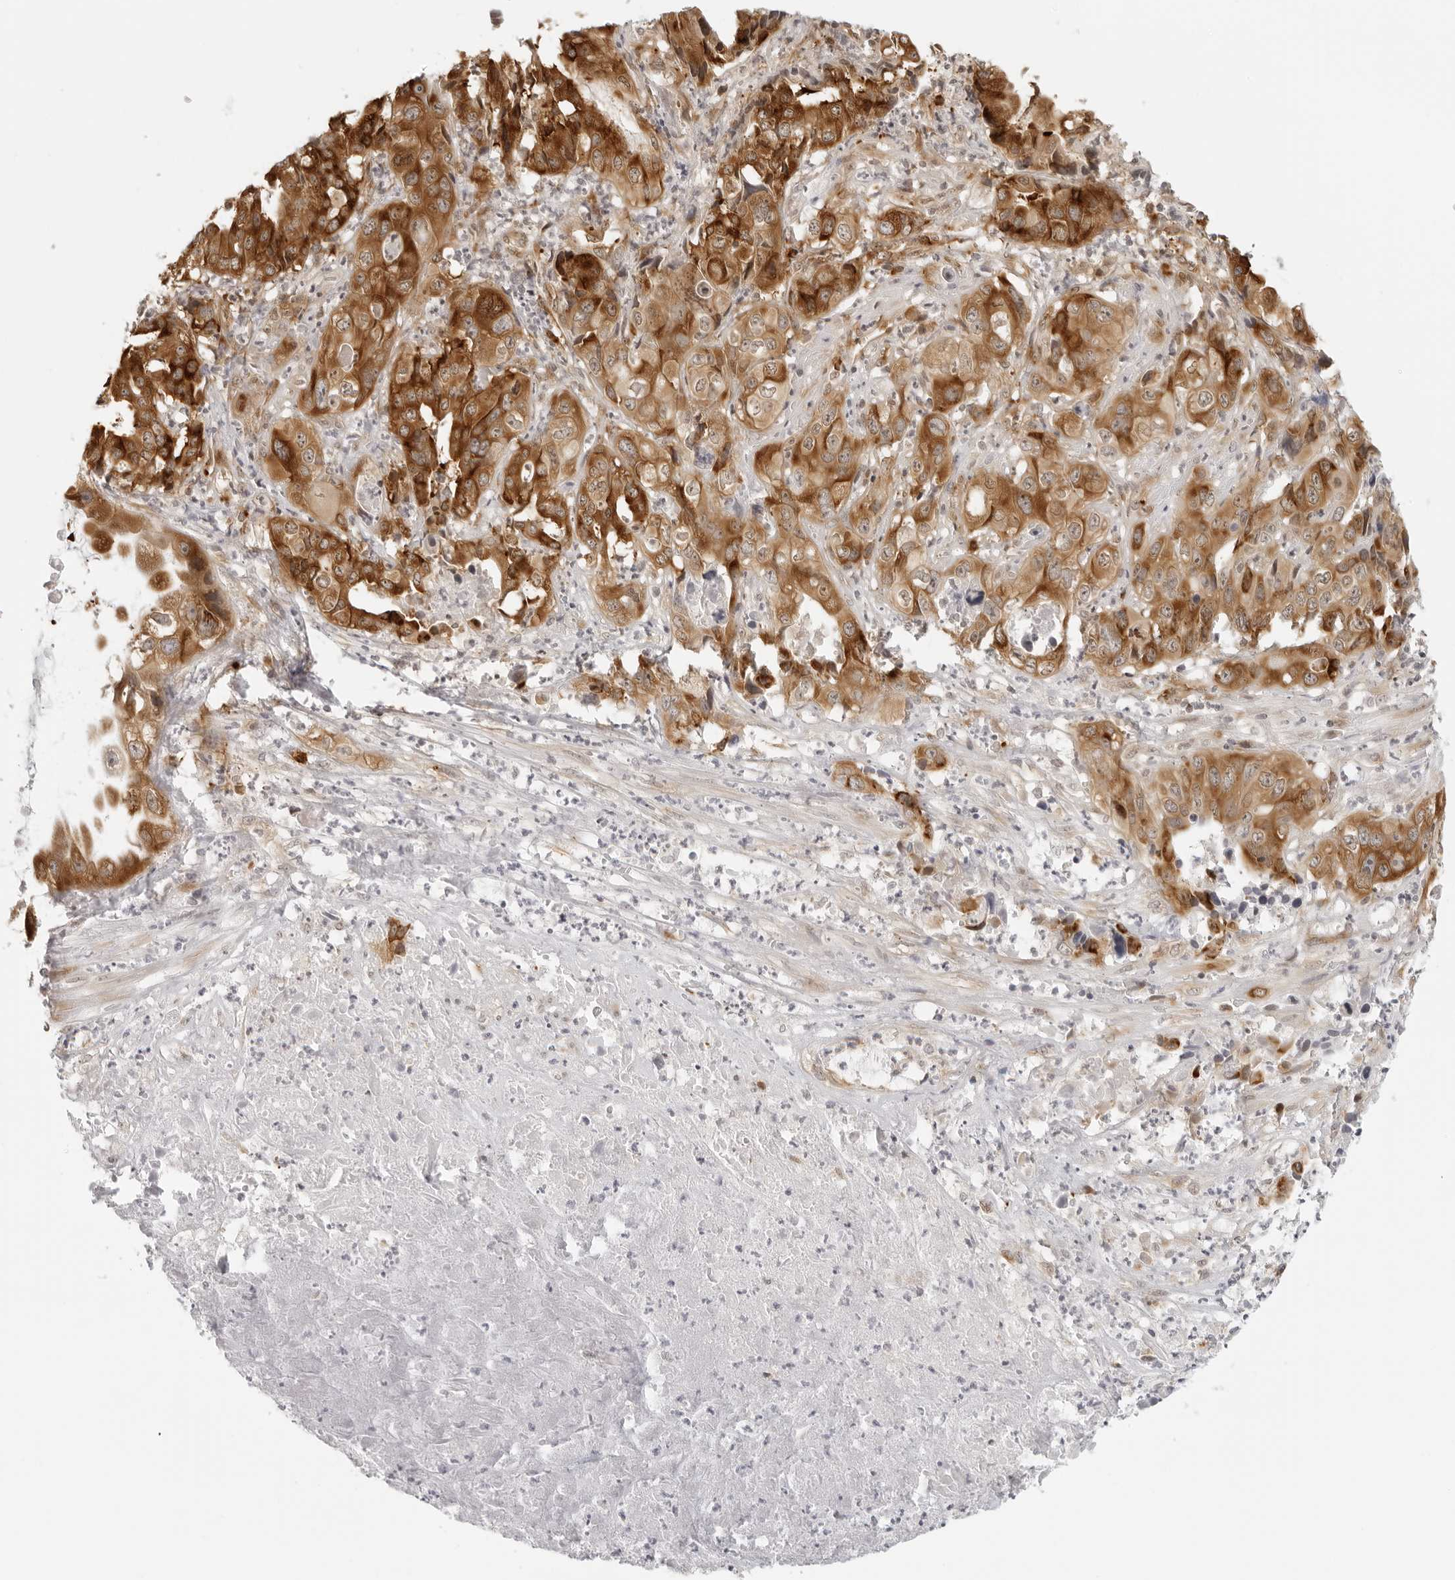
{"staining": {"intensity": "strong", "quantity": ">75%", "location": "cytoplasmic/membranous"}, "tissue": "liver cancer", "cell_type": "Tumor cells", "image_type": "cancer", "snomed": [{"axis": "morphology", "description": "Cholangiocarcinoma"}, {"axis": "topography", "description": "Liver"}], "caption": "A high-resolution micrograph shows immunohistochemistry (IHC) staining of liver cholangiocarcinoma, which reveals strong cytoplasmic/membranous staining in about >75% of tumor cells.", "gene": "EIF4G1", "patient": {"sex": "female", "age": 61}}